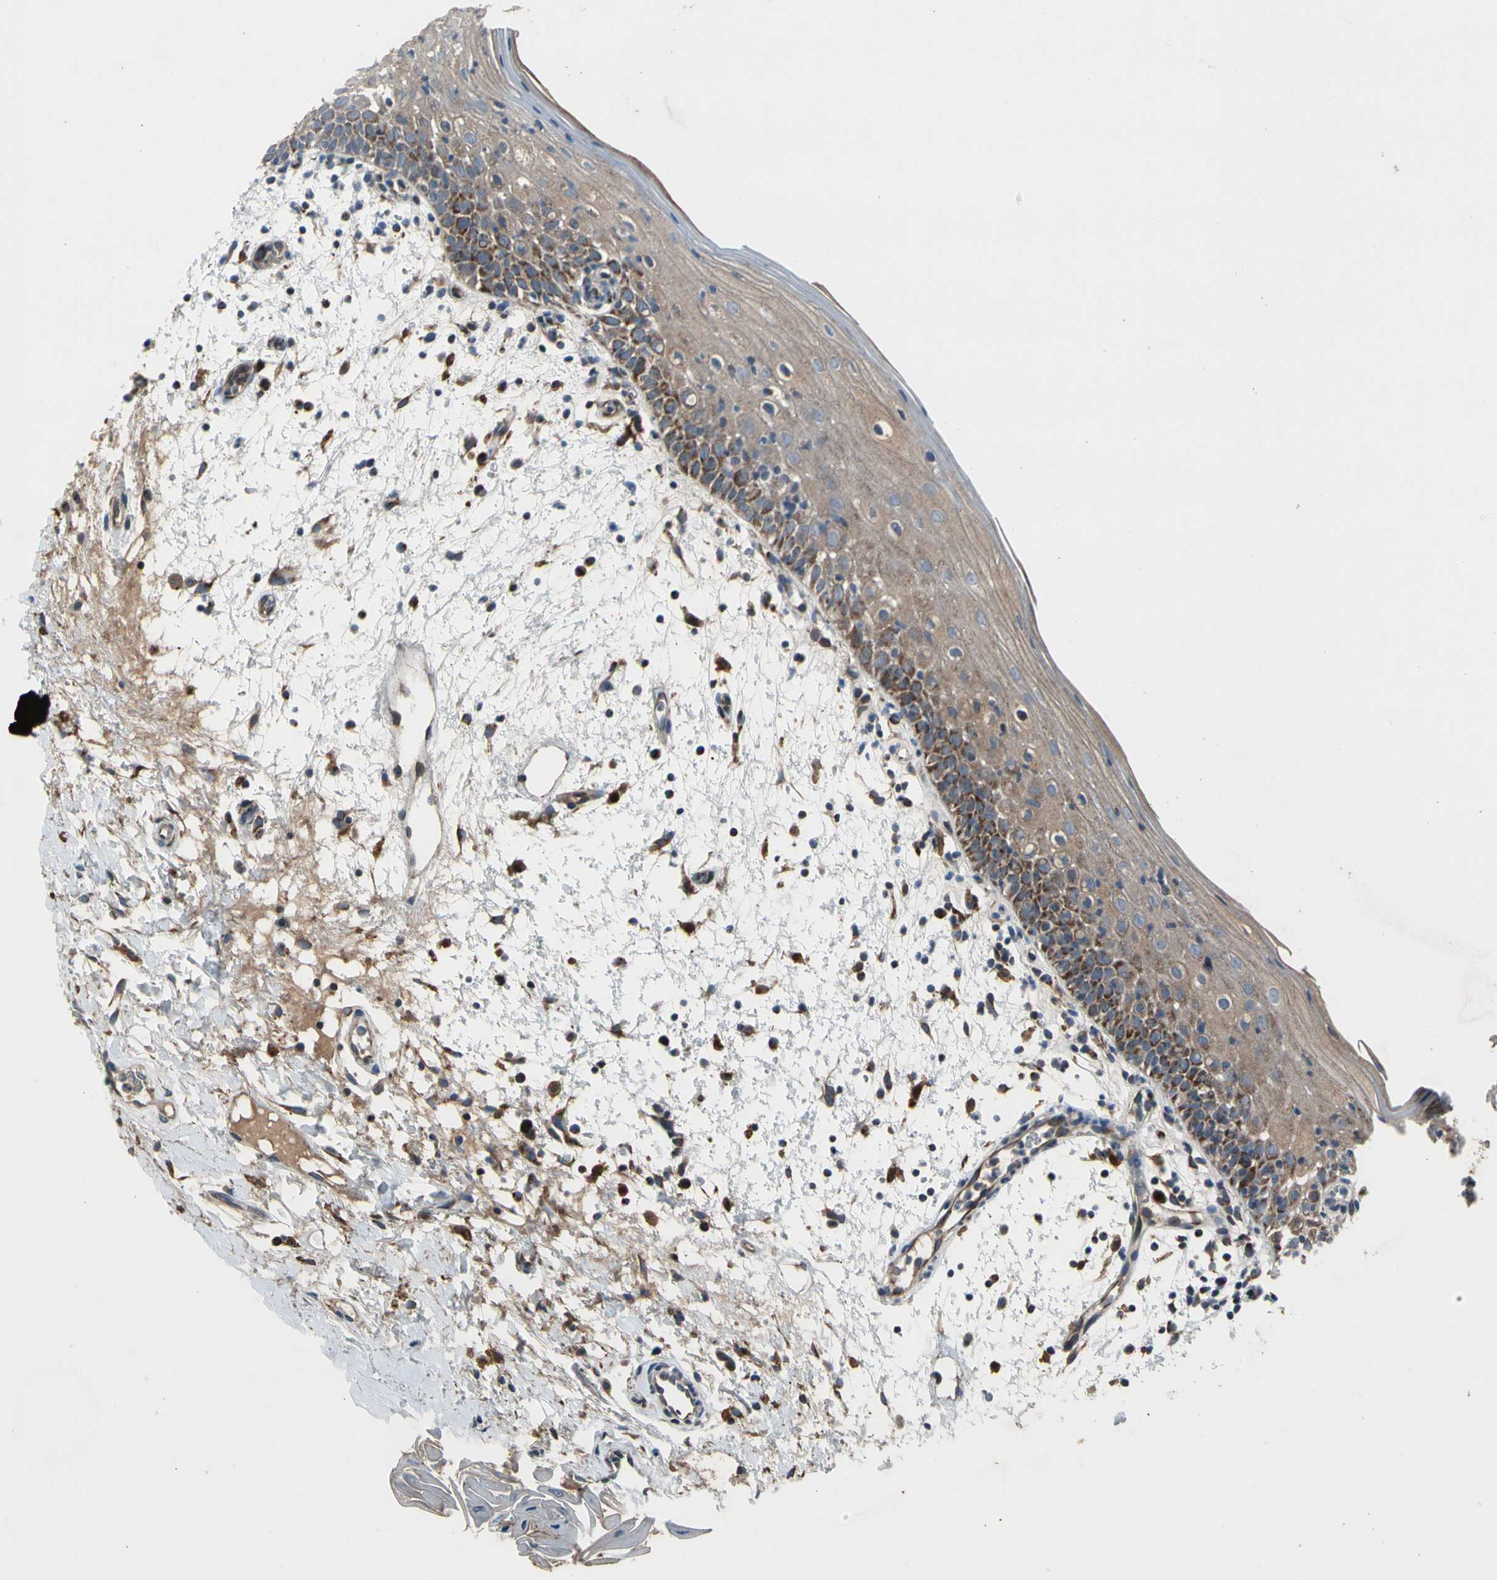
{"staining": {"intensity": "moderate", "quantity": "25%-75%", "location": "cytoplasmic/membranous"}, "tissue": "oral mucosa", "cell_type": "Squamous epithelial cells", "image_type": "normal", "snomed": [{"axis": "morphology", "description": "Normal tissue, NOS"}, {"axis": "morphology", "description": "Squamous cell carcinoma, NOS"}, {"axis": "topography", "description": "Skeletal muscle"}, {"axis": "topography", "description": "Oral tissue"}], "caption": "This photomicrograph reveals immunohistochemistry staining of benign human oral mucosa, with medium moderate cytoplasmic/membranous expression in approximately 25%-75% of squamous epithelial cells.", "gene": "NPHP3", "patient": {"sex": "male", "age": 71}}